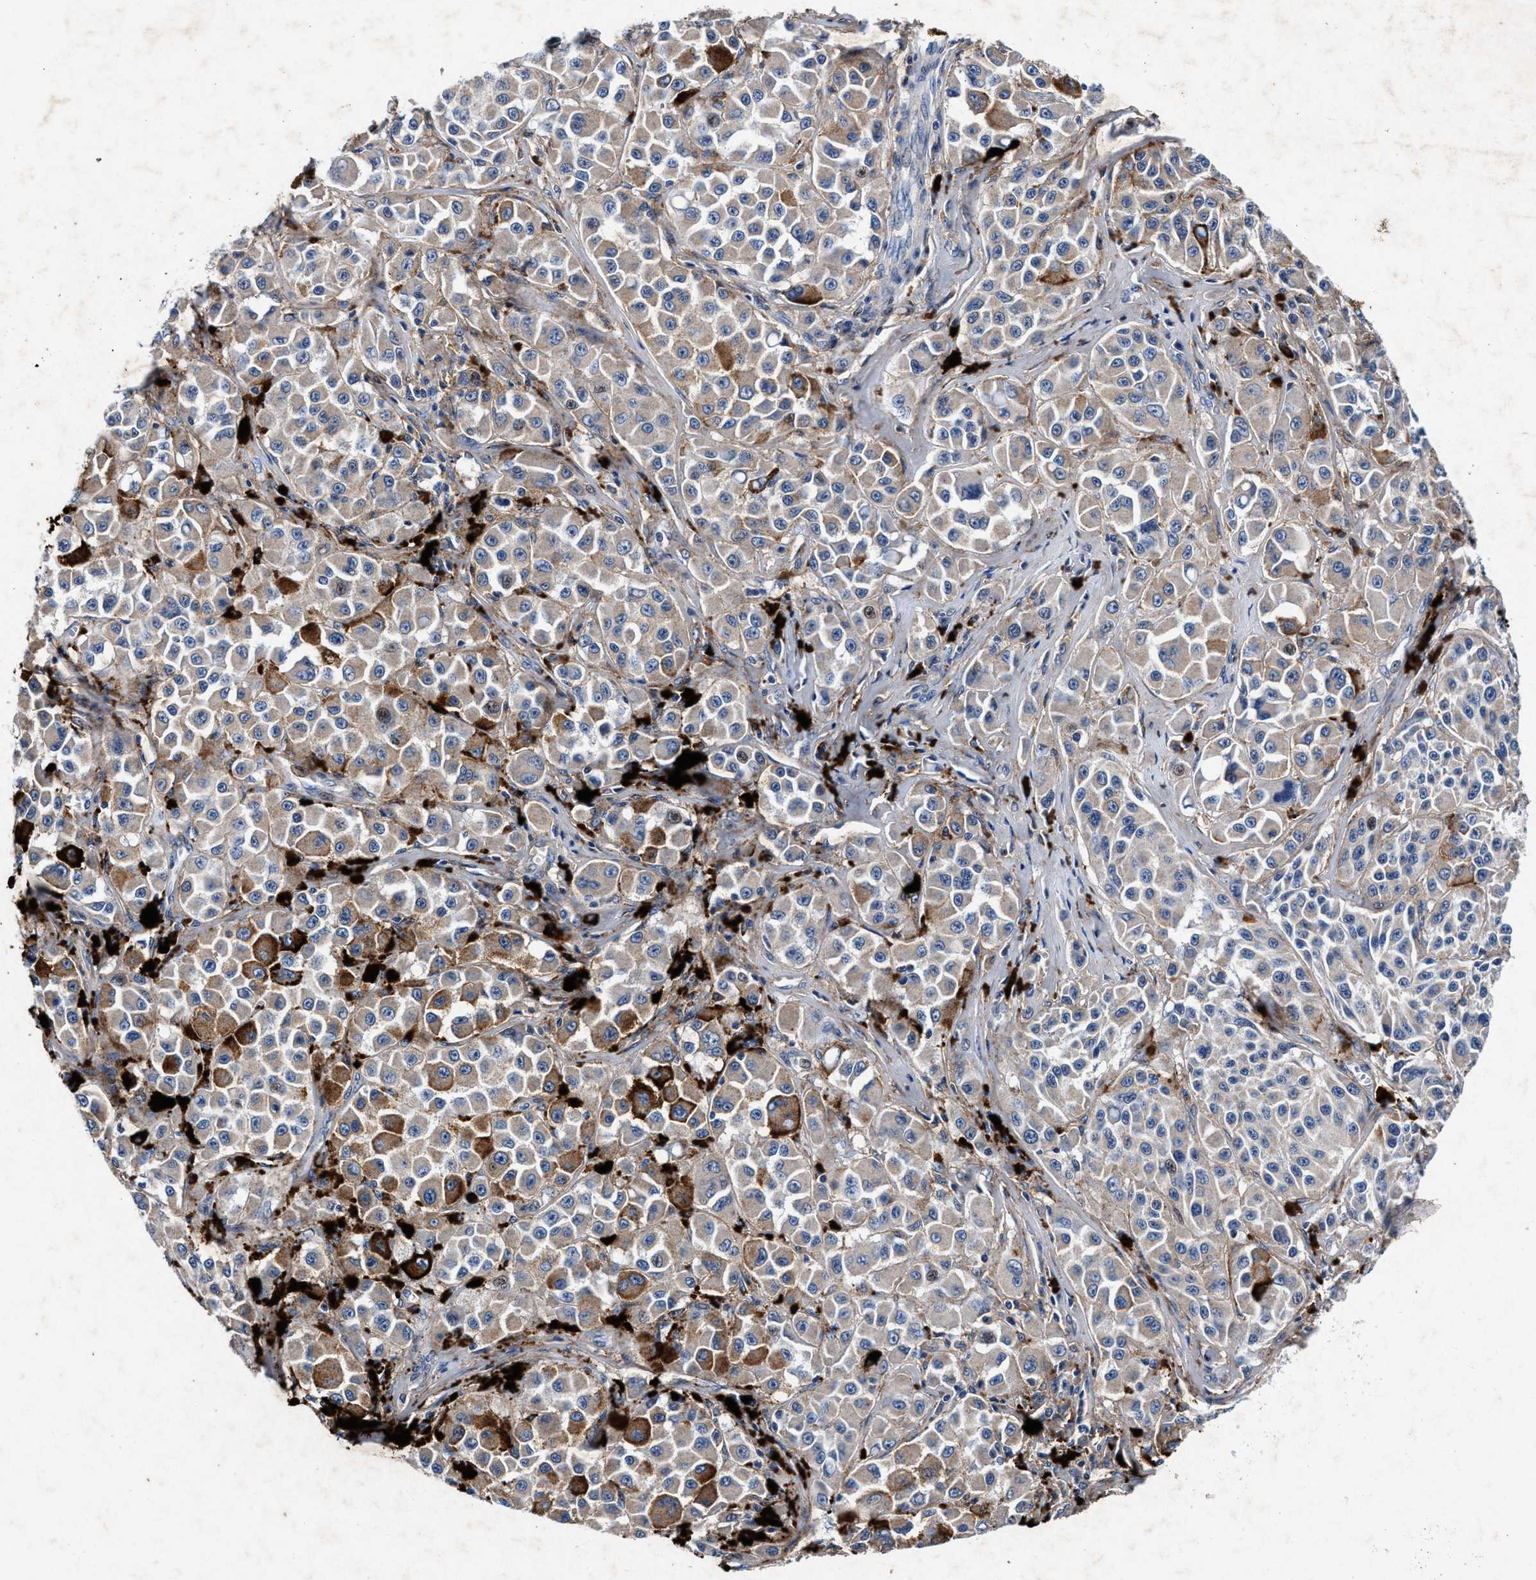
{"staining": {"intensity": "weak", "quantity": ">75%", "location": "cytoplasmic/membranous"}, "tissue": "melanoma", "cell_type": "Tumor cells", "image_type": "cancer", "snomed": [{"axis": "morphology", "description": "Malignant melanoma, NOS"}, {"axis": "topography", "description": "Skin"}], "caption": "Malignant melanoma tissue displays weak cytoplasmic/membranous positivity in about >75% of tumor cells The staining was performed using DAB to visualize the protein expression in brown, while the nuclei were stained in blue with hematoxylin (Magnification: 20x).", "gene": "SLC8A1", "patient": {"sex": "male", "age": 84}}